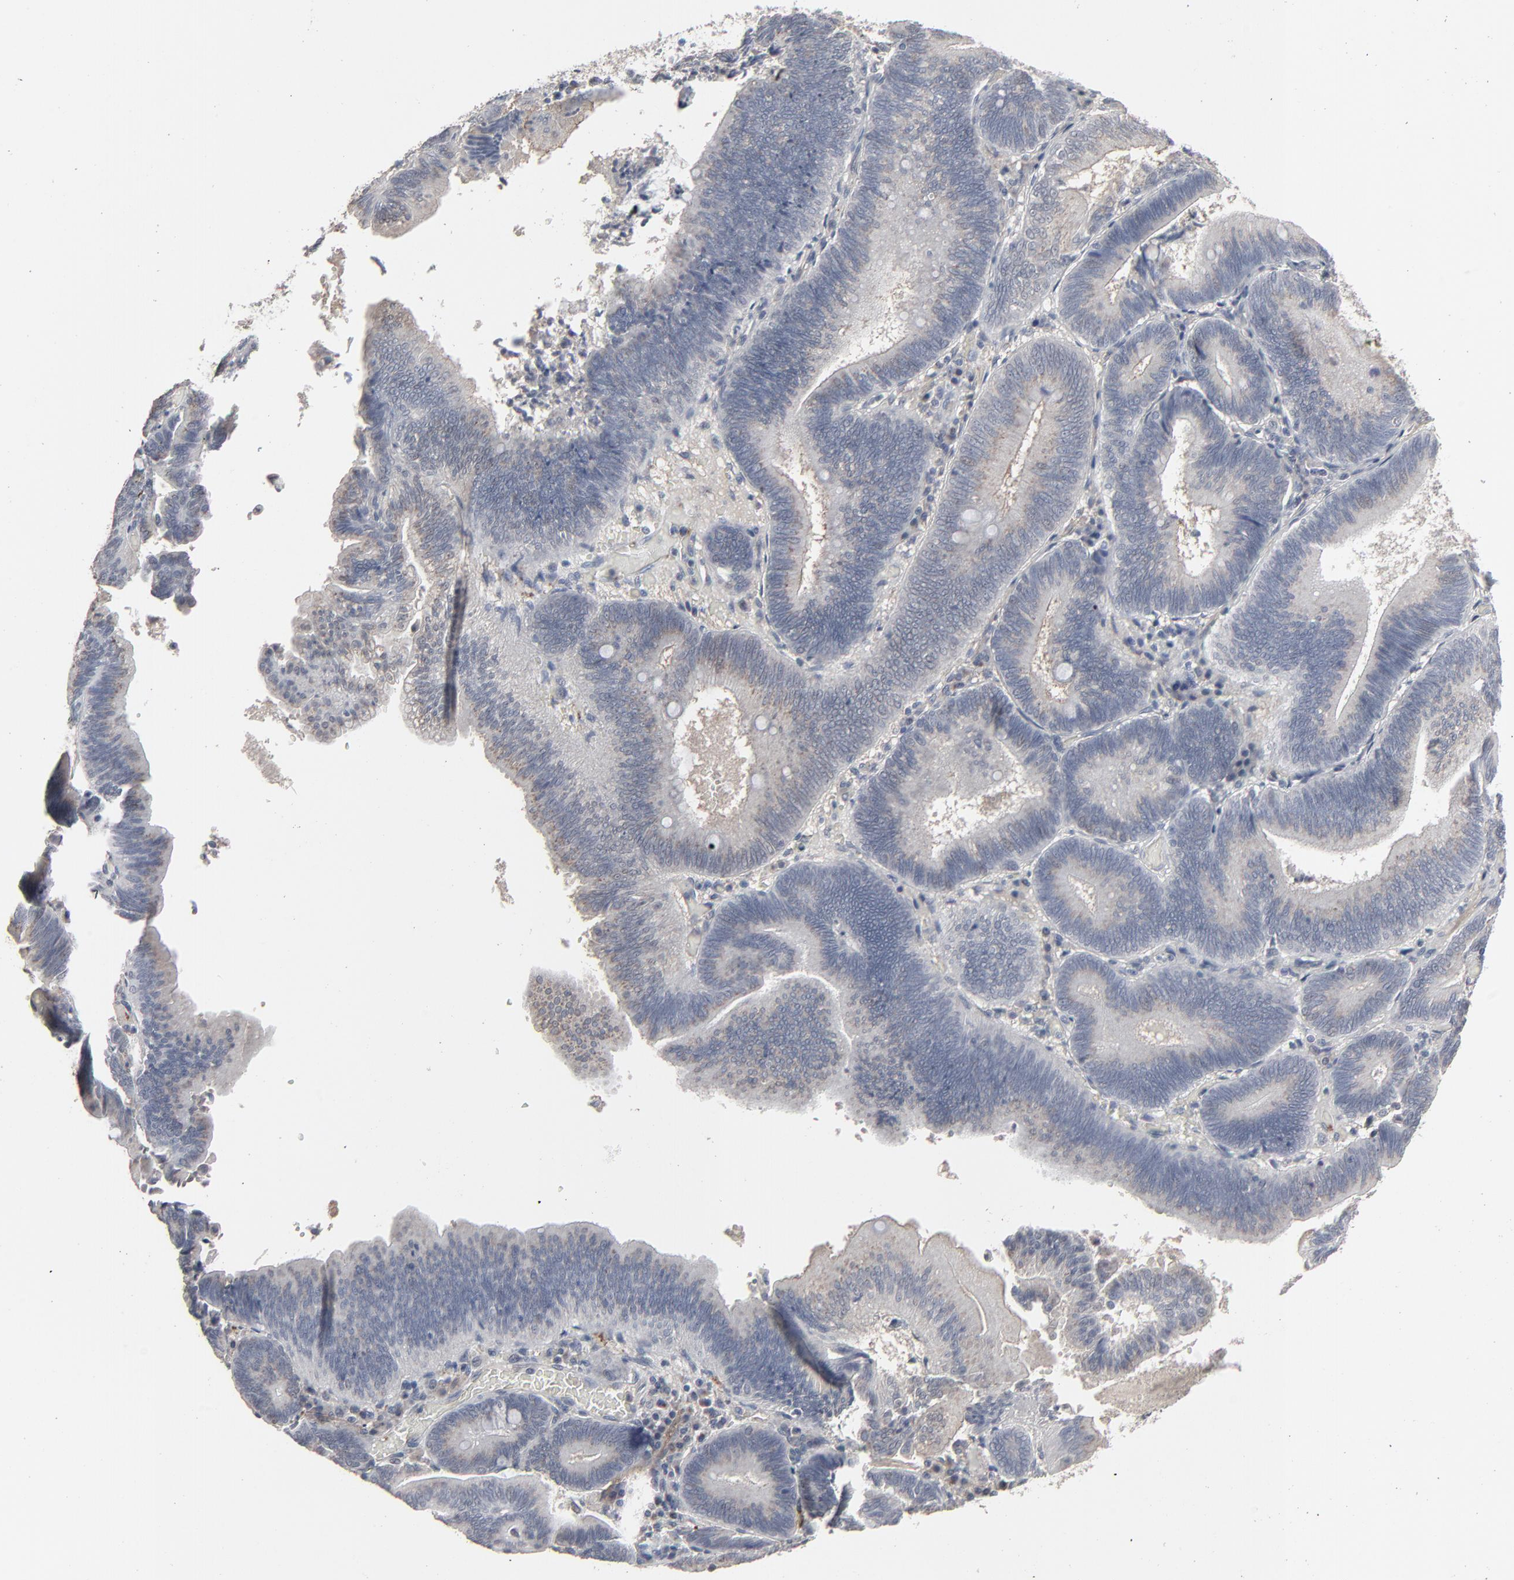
{"staining": {"intensity": "negative", "quantity": "none", "location": "none"}, "tissue": "pancreatic cancer", "cell_type": "Tumor cells", "image_type": "cancer", "snomed": [{"axis": "morphology", "description": "Adenocarcinoma, NOS"}, {"axis": "topography", "description": "Pancreas"}], "caption": "A high-resolution histopathology image shows immunohistochemistry staining of pancreatic cancer (adenocarcinoma), which reveals no significant positivity in tumor cells.", "gene": "JAM3", "patient": {"sex": "male", "age": 82}}